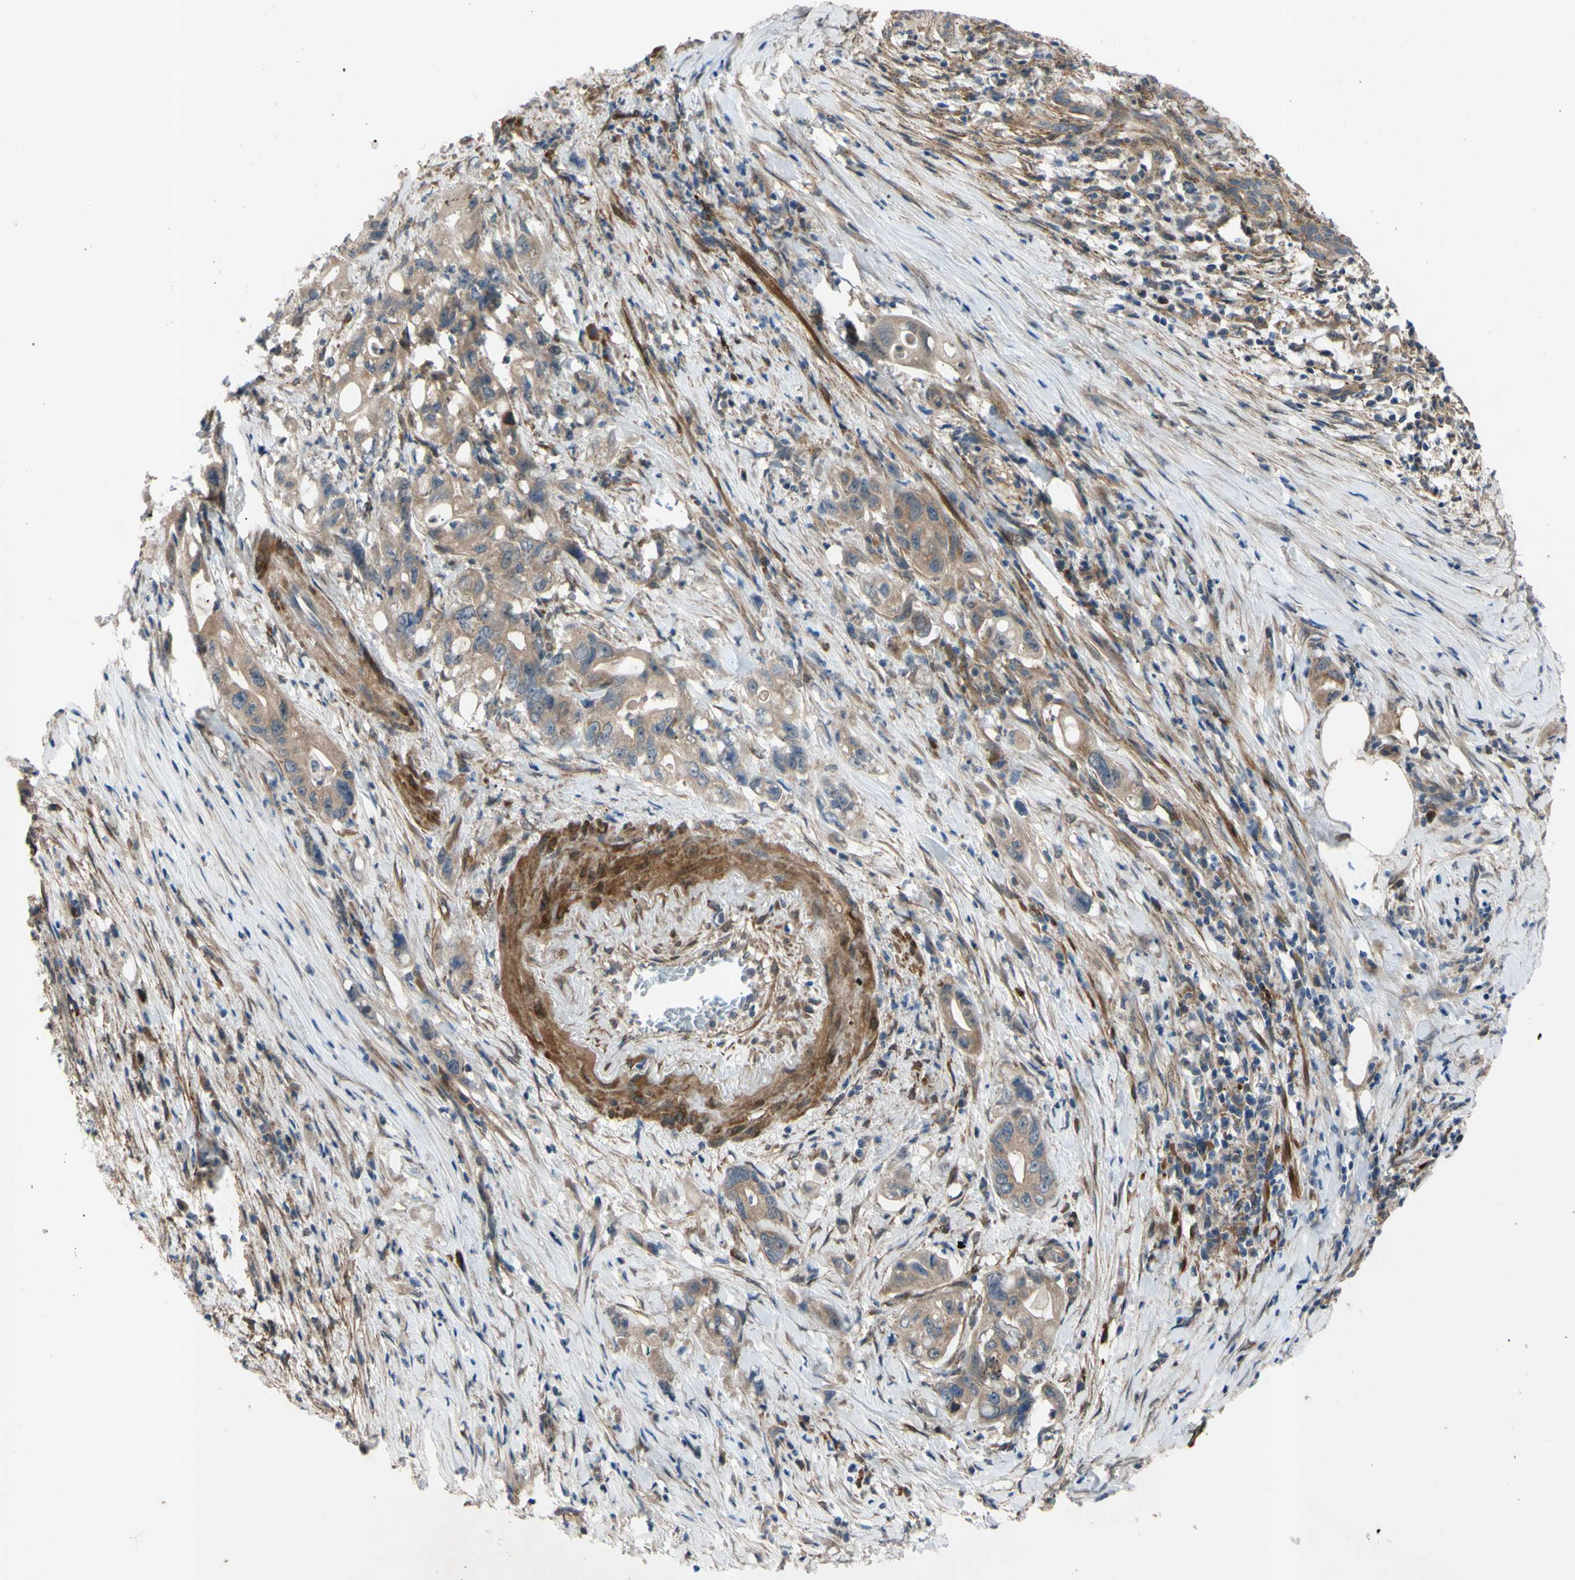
{"staining": {"intensity": "weak", "quantity": "25%-75%", "location": "cytoplasmic/membranous"}, "tissue": "pancreatic cancer", "cell_type": "Tumor cells", "image_type": "cancer", "snomed": [{"axis": "morphology", "description": "Normal tissue, NOS"}, {"axis": "topography", "description": "Pancreas"}], "caption": "Protein staining of pancreatic cancer tissue exhibits weak cytoplasmic/membranous expression in approximately 25%-75% of tumor cells.", "gene": "SVIL", "patient": {"sex": "male", "age": 42}}